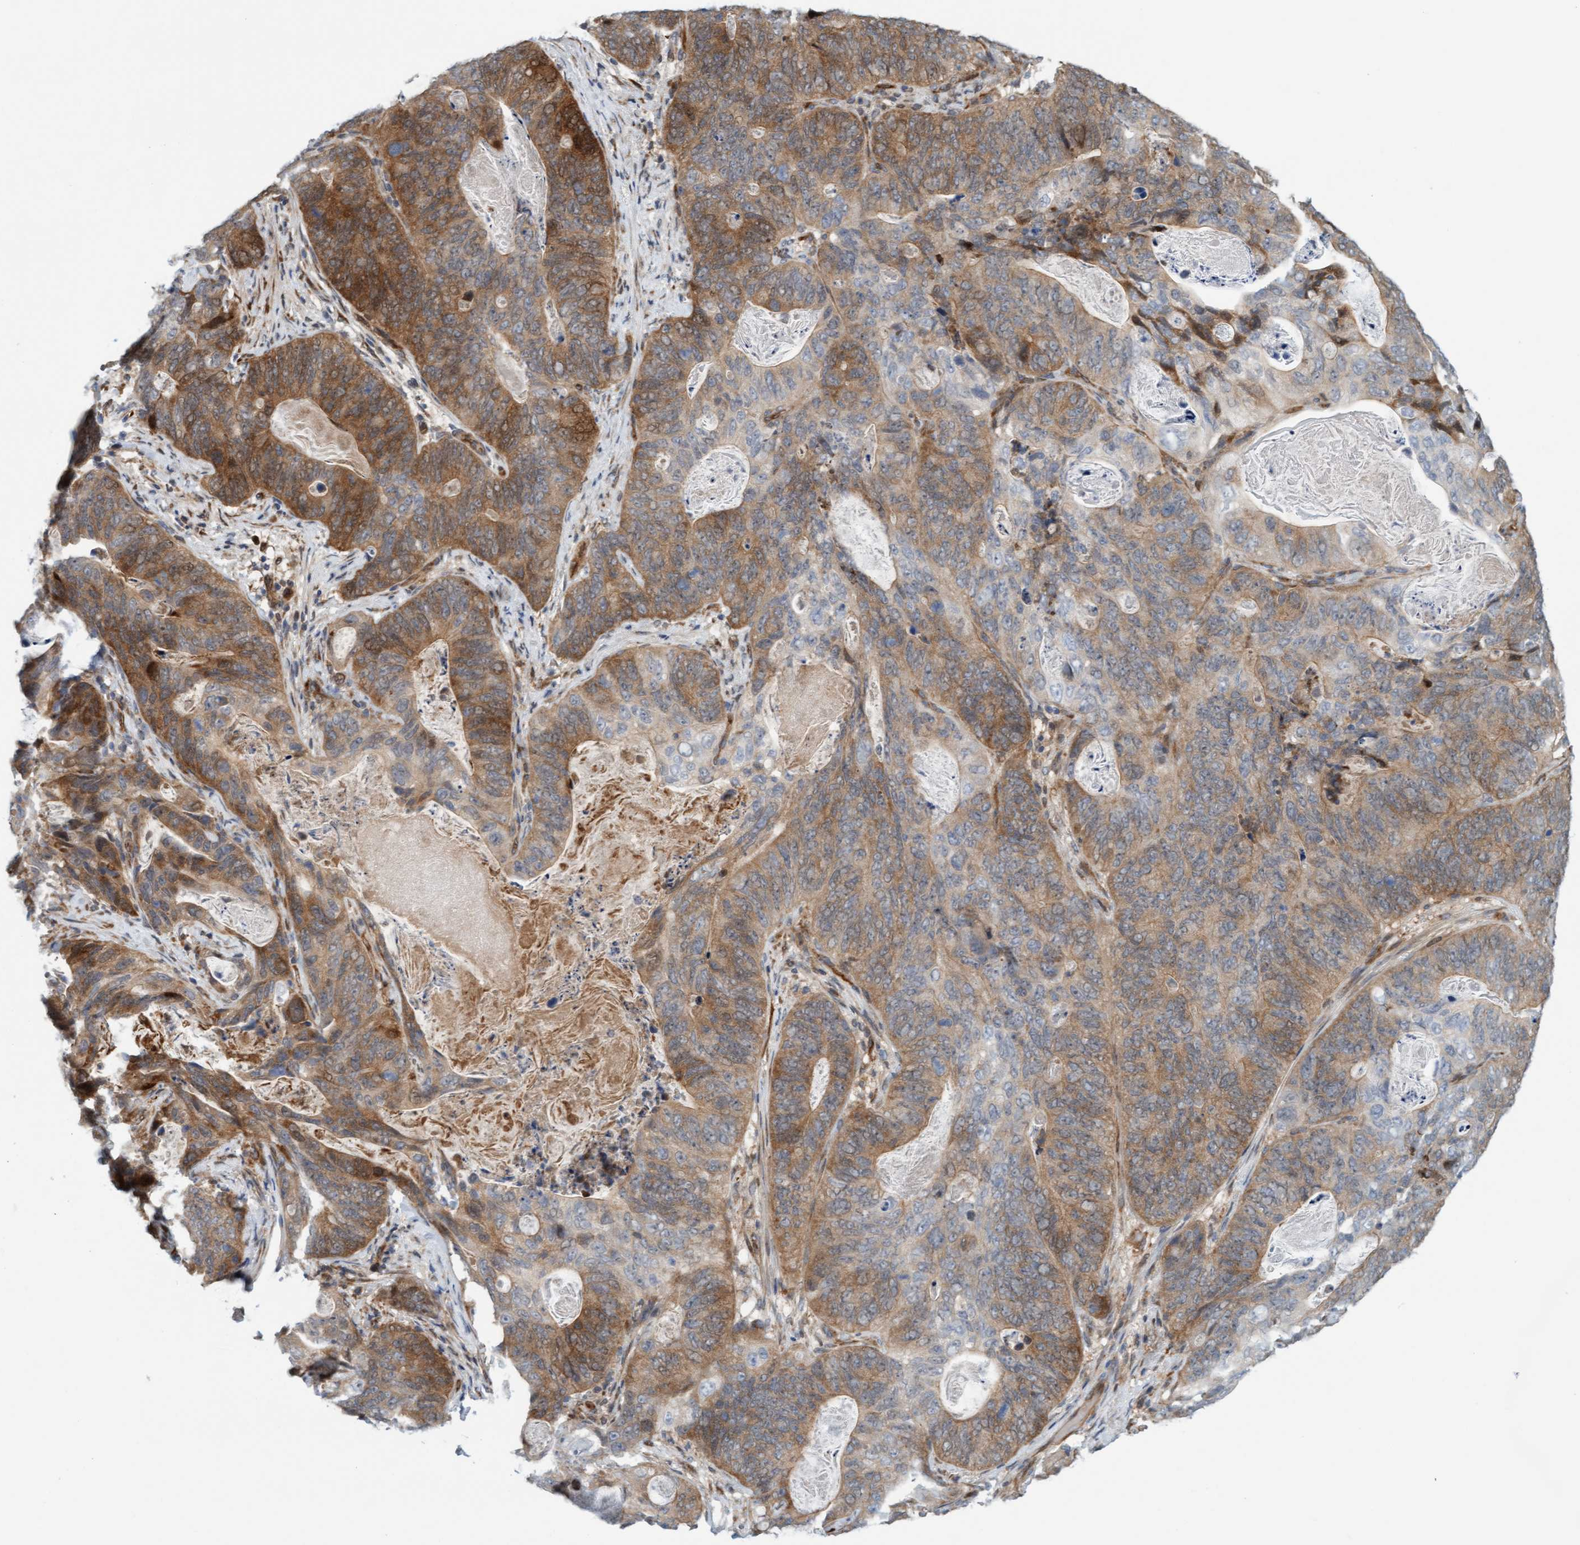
{"staining": {"intensity": "moderate", "quantity": "25%-75%", "location": "cytoplasmic/membranous"}, "tissue": "stomach cancer", "cell_type": "Tumor cells", "image_type": "cancer", "snomed": [{"axis": "morphology", "description": "Normal tissue, NOS"}, {"axis": "morphology", "description": "Adenocarcinoma, NOS"}, {"axis": "topography", "description": "Stomach"}], "caption": "Protein staining of stomach cancer (adenocarcinoma) tissue displays moderate cytoplasmic/membranous expression in about 25%-75% of tumor cells. (Stains: DAB in brown, nuclei in blue, Microscopy: brightfield microscopy at high magnification).", "gene": "EIF4EBP1", "patient": {"sex": "female", "age": 89}}